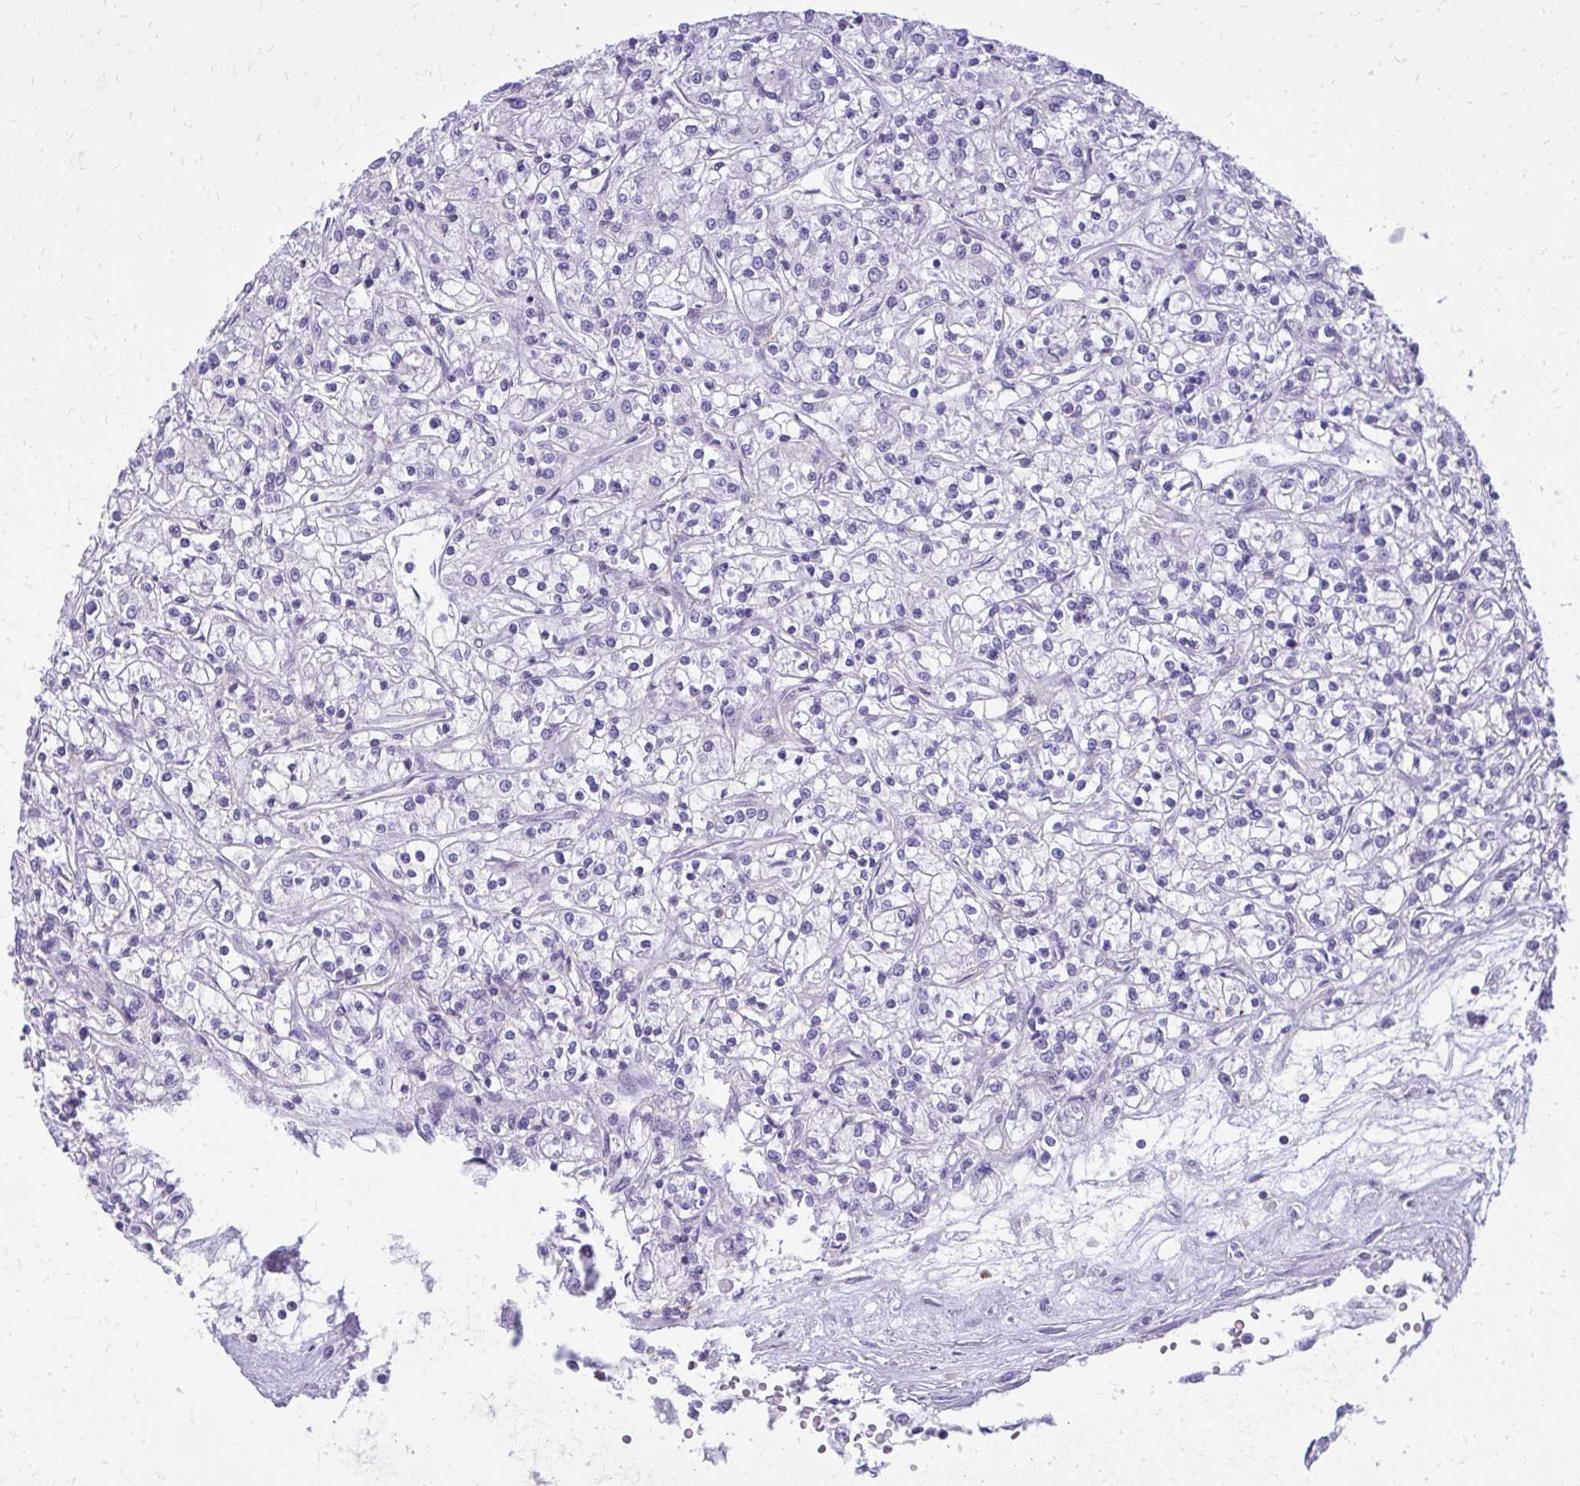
{"staining": {"intensity": "negative", "quantity": "none", "location": "none"}, "tissue": "renal cancer", "cell_type": "Tumor cells", "image_type": "cancer", "snomed": [{"axis": "morphology", "description": "Adenocarcinoma, NOS"}, {"axis": "topography", "description": "Kidney"}], "caption": "A micrograph of renal cancer stained for a protein shows no brown staining in tumor cells.", "gene": "GPRIN3", "patient": {"sex": "female", "age": 59}}